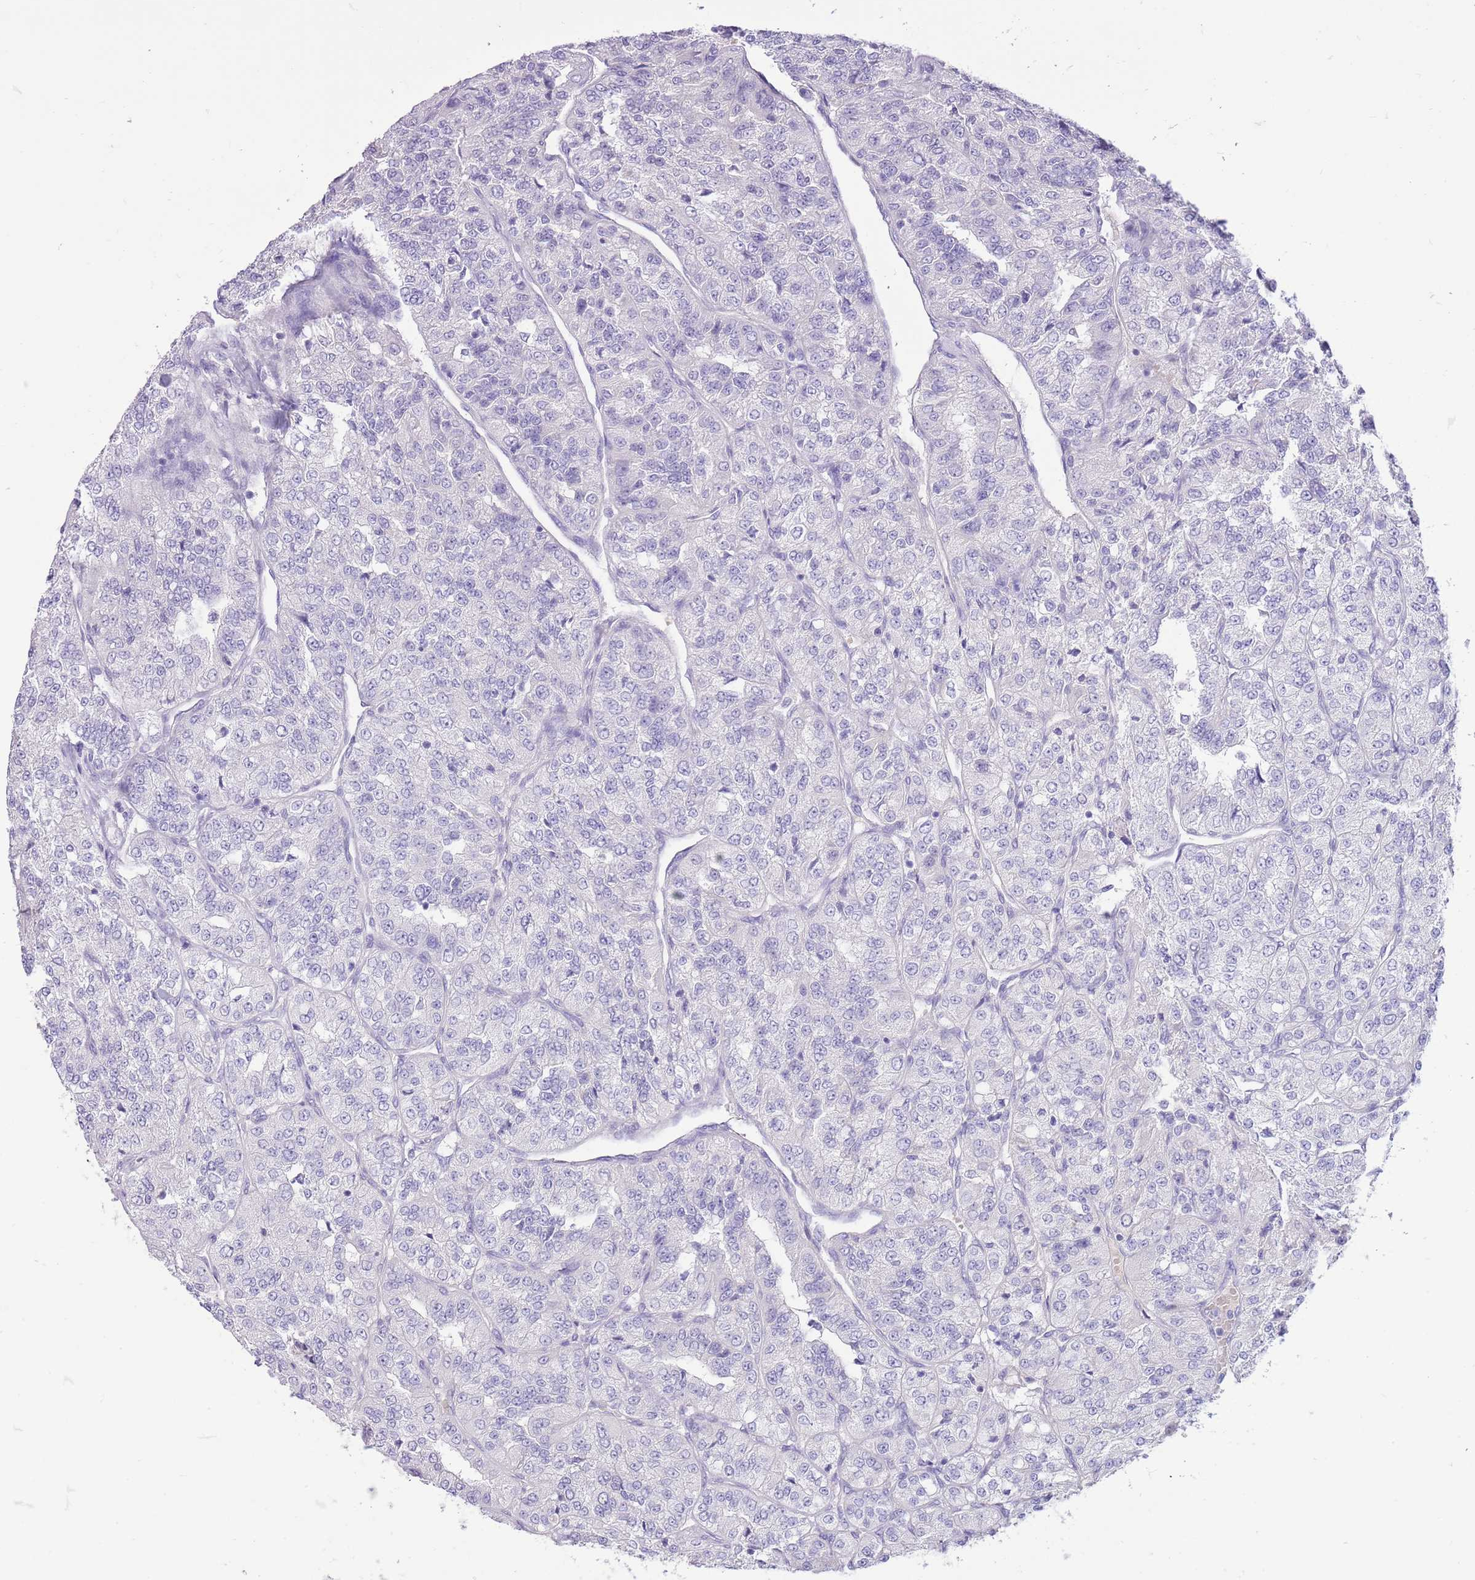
{"staining": {"intensity": "negative", "quantity": "none", "location": "none"}, "tissue": "renal cancer", "cell_type": "Tumor cells", "image_type": "cancer", "snomed": [{"axis": "morphology", "description": "Adenocarcinoma, NOS"}, {"axis": "topography", "description": "Kidney"}], "caption": "DAB immunohistochemical staining of human renal cancer (adenocarcinoma) demonstrates no significant positivity in tumor cells.", "gene": "TOX2", "patient": {"sex": "female", "age": 63}}